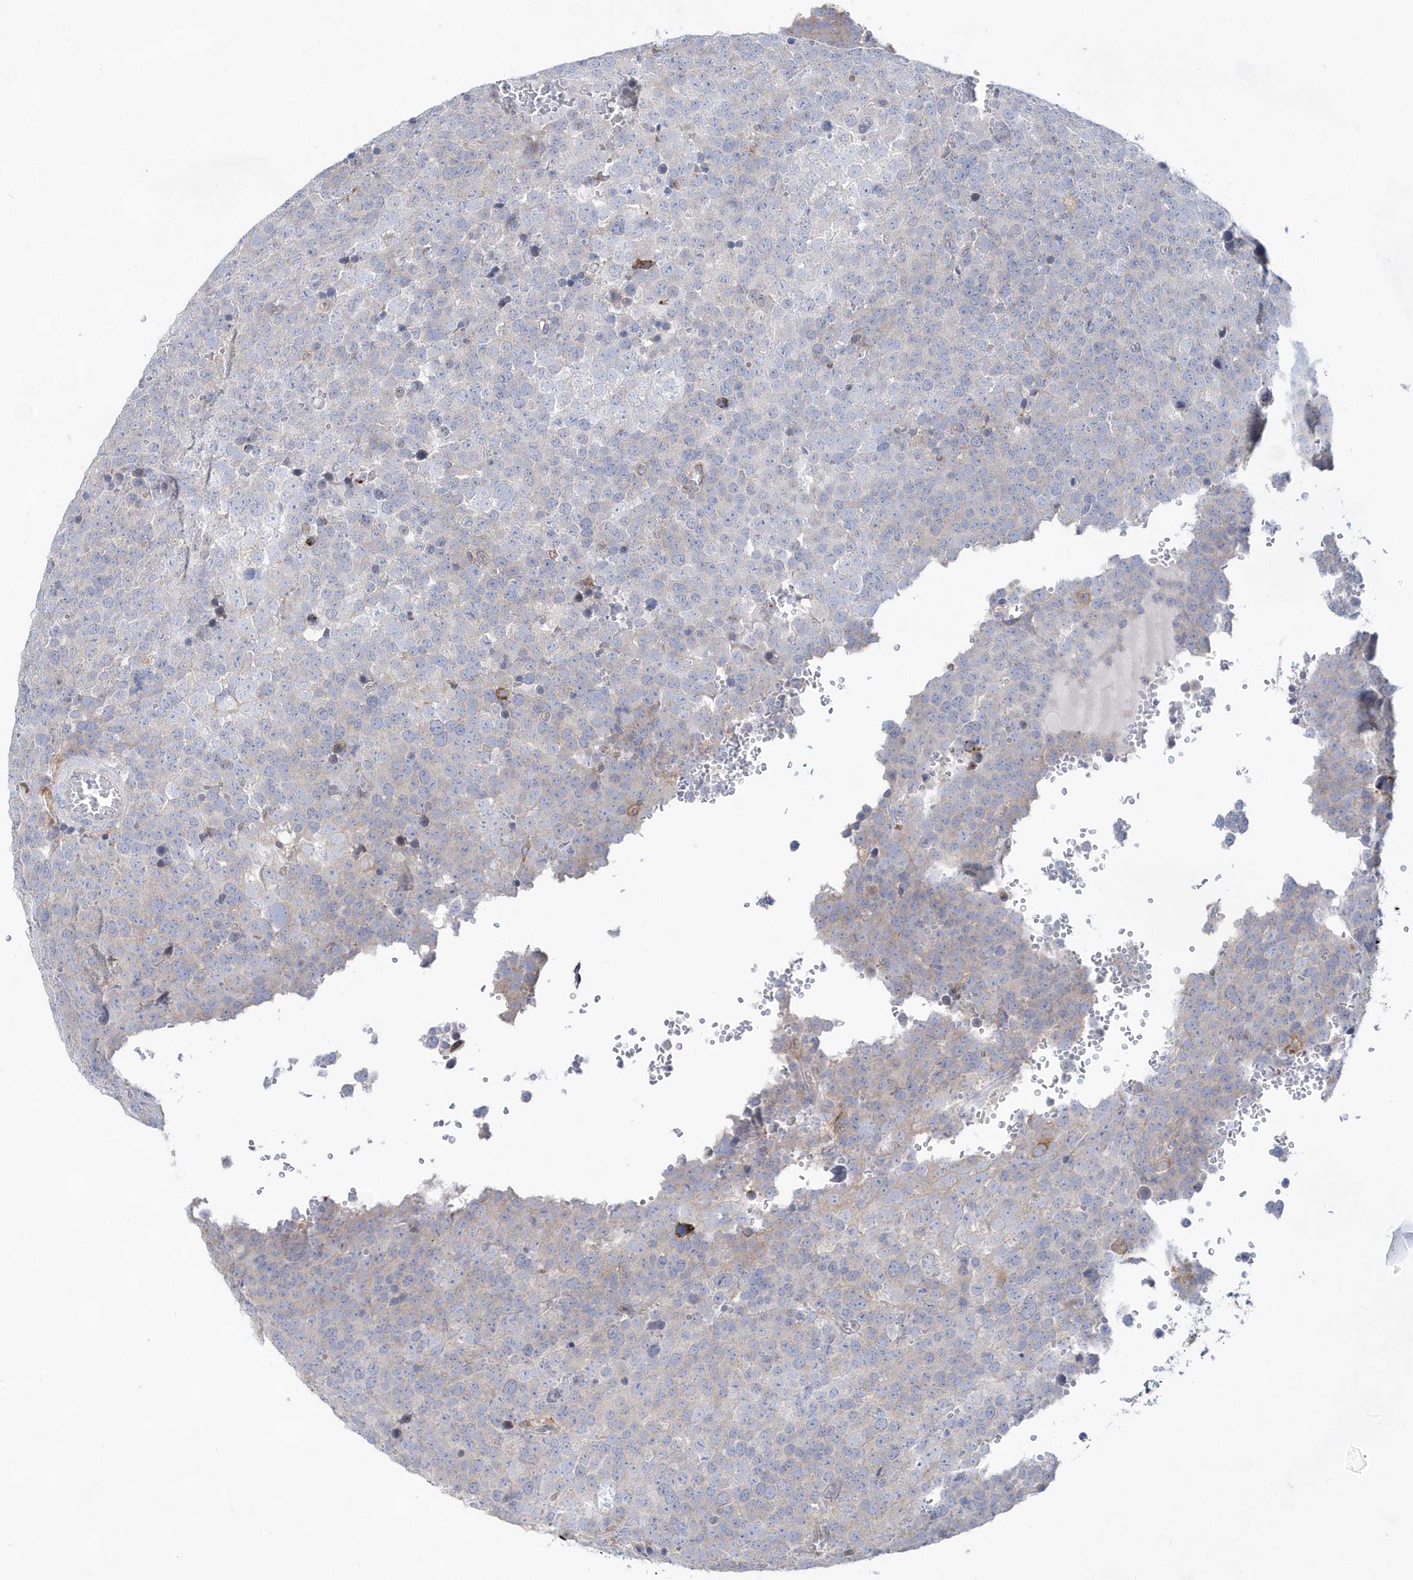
{"staining": {"intensity": "weak", "quantity": "<25%", "location": "cytoplasmic/membranous"}, "tissue": "testis cancer", "cell_type": "Tumor cells", "image_type": "cancer", "snomed": [{"axis": "morphology", "description": "Seminoma, NOS"}, {"axis": "topography", "description": "Testis"}], "caption": "High power microscopy micrograph of an IHC image of testis seminoma, revealing no significant staining in tumor cells.", "gene": "BDH2", "patient": {"sex": "male", "age": 71}}